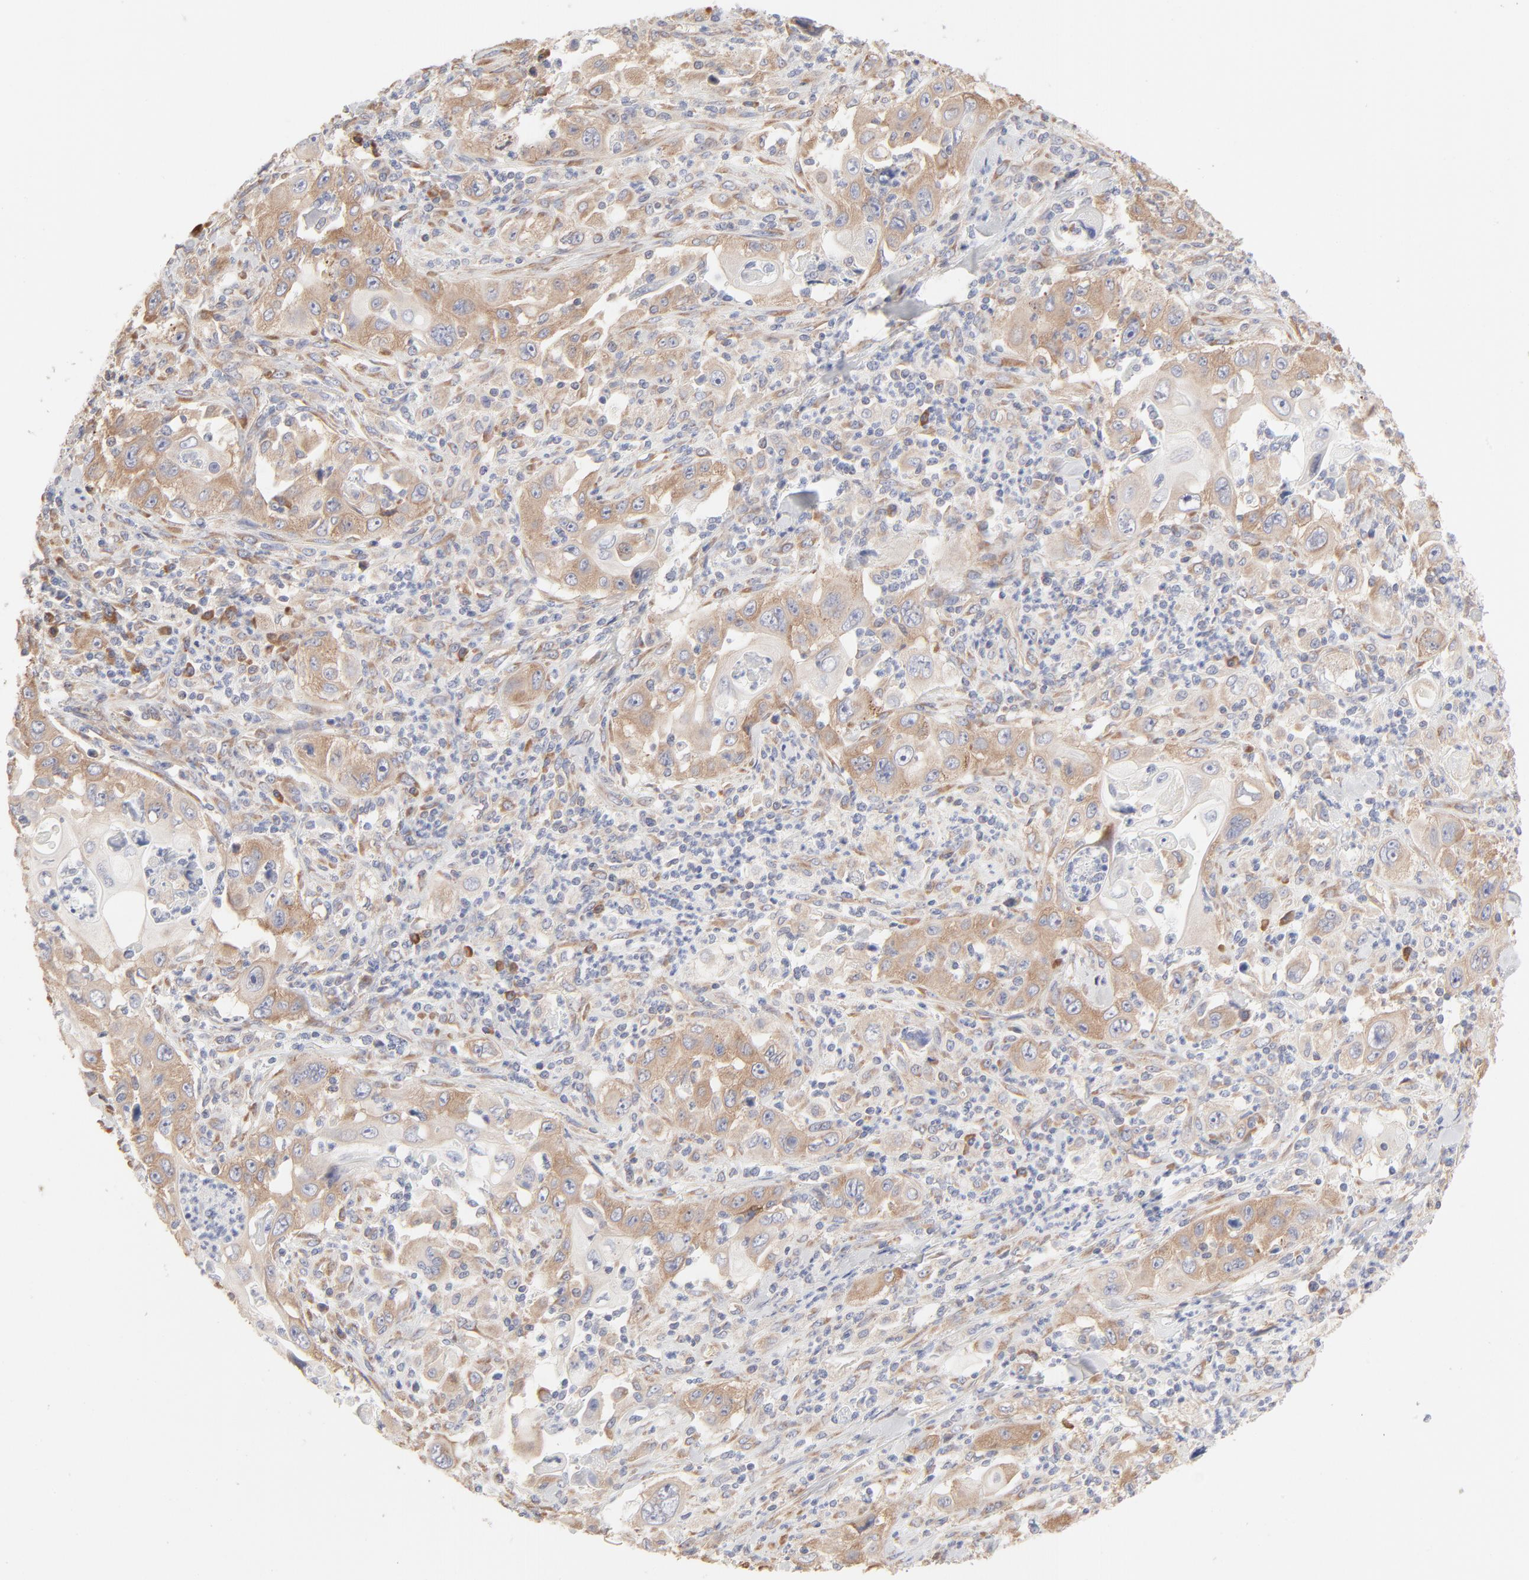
{"staining": {"intensity": "moderate", "quantity": ">75%", "location": "cytoplasmic/membranous"}, "tissue": "pancreatic cancer", "cell_type": "Tumor cells", "image_type": "cancer", "snomed": [{"axis": "morphology", "description": "Adenocarcinoma, NOS"}, {"axis": "topography", "description": "Pancreas"}], "caption": "Human pancreatic cancer stained with a brown dye reveals moderate cytoplasmic/membranous positive expression in about >75% of tumor cells.", "gene": "RPS21", "patient": {"sex": "male", "age": 70}}